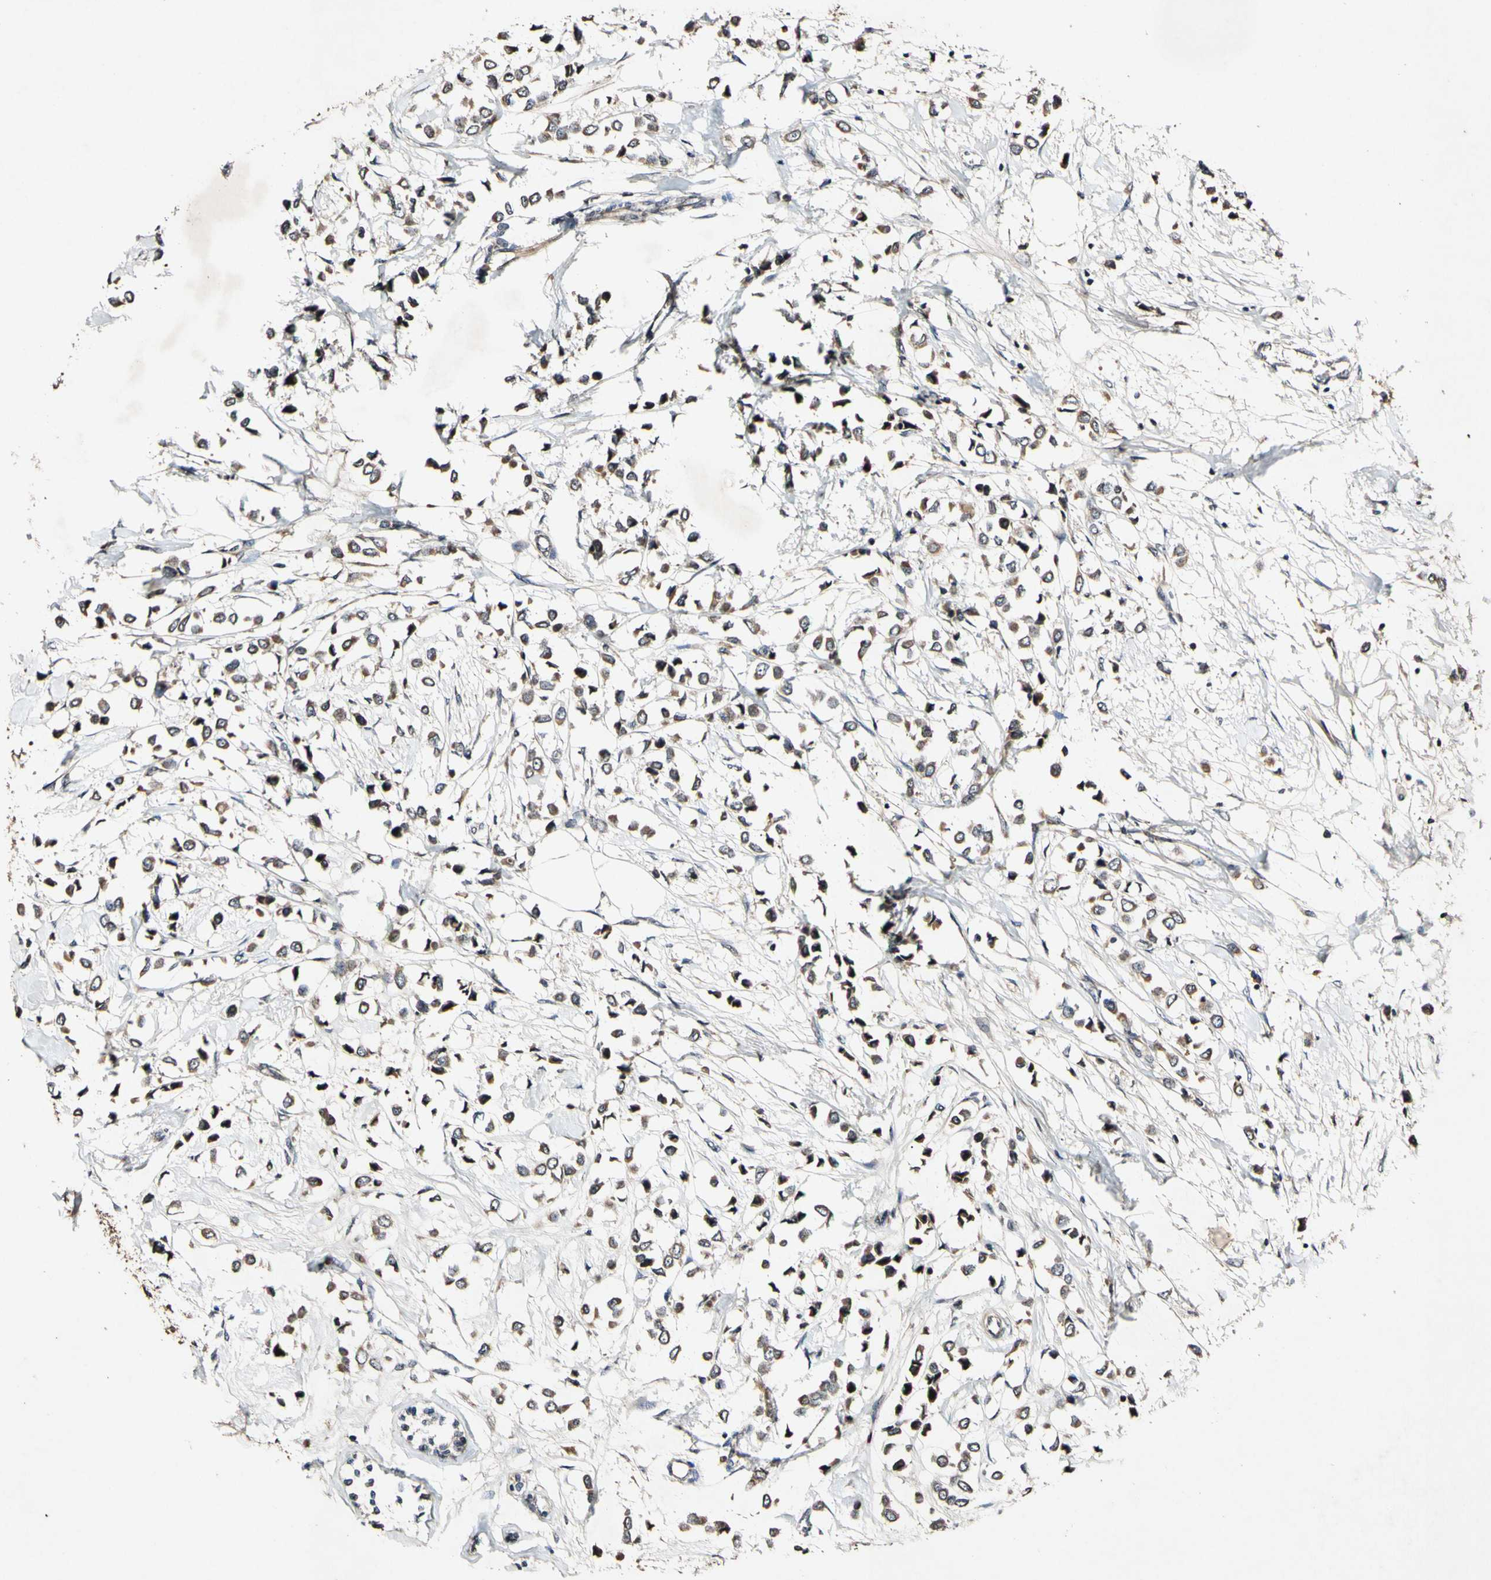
{"staining": {"intensity": "strong", "quantity": ">75%", "location": "cytoplasmic/membranous"}, "tissue": "breast cancer", "cell_type": "Tumor cells", "image_type": "cancer", "snomed": [{"axis": "morphology", "description": "Lobular carcinoma"}, {"axis": "topography", "description": "Breast"}], "caption": "This is an image of immunohistochemistry (IHC) staining of breast lobular carcinoma, which shows strong positivity in the cytoplasmic/membranous of tumor cells.", "gene": "PLAT", "patient": {"sex": "female", "age": 51}}